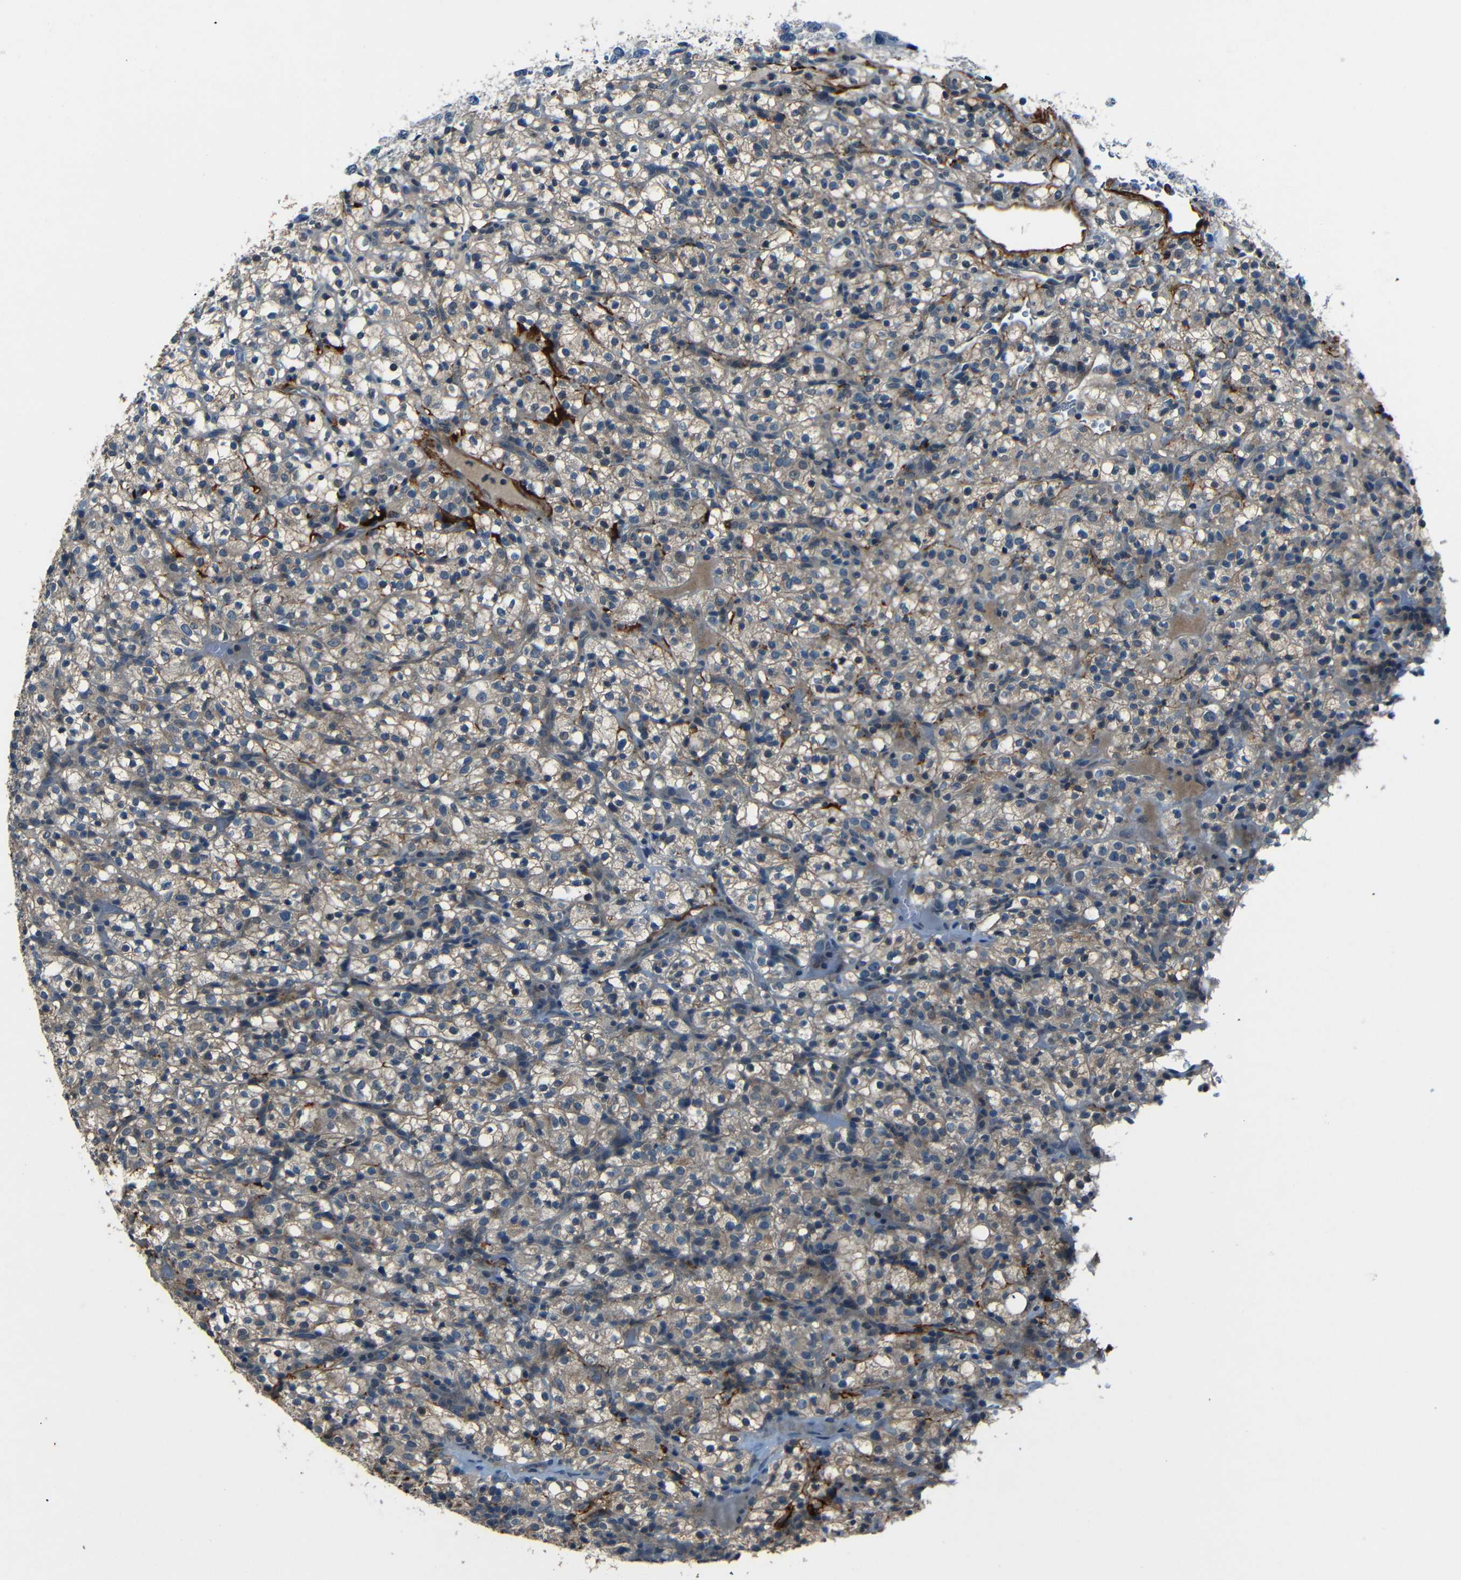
{"staining": {"intensity": "weak", "quantity": ">75%", "location": "cytoplasmic/membranous"}, "tissue": "renal cancer", "cell_type": "Tumor cells", "image_type": "cancer", "snomed": [{"axis": "morphology", "description": "Normal tissue, NOS"}, {"axis": "morphology", "description": "Adenocarcinoma, NOS"}, {"axis": "topography", "description": "Kidney"}], "caption": "Immunohistochemical staining of adenocarcinoma (renal) displays low levels of weak cytoplasmic/membranous positivity in about >75% of tumor cells.", "gene": "SLA", "patient": {"sex": "female", "age": 72}}